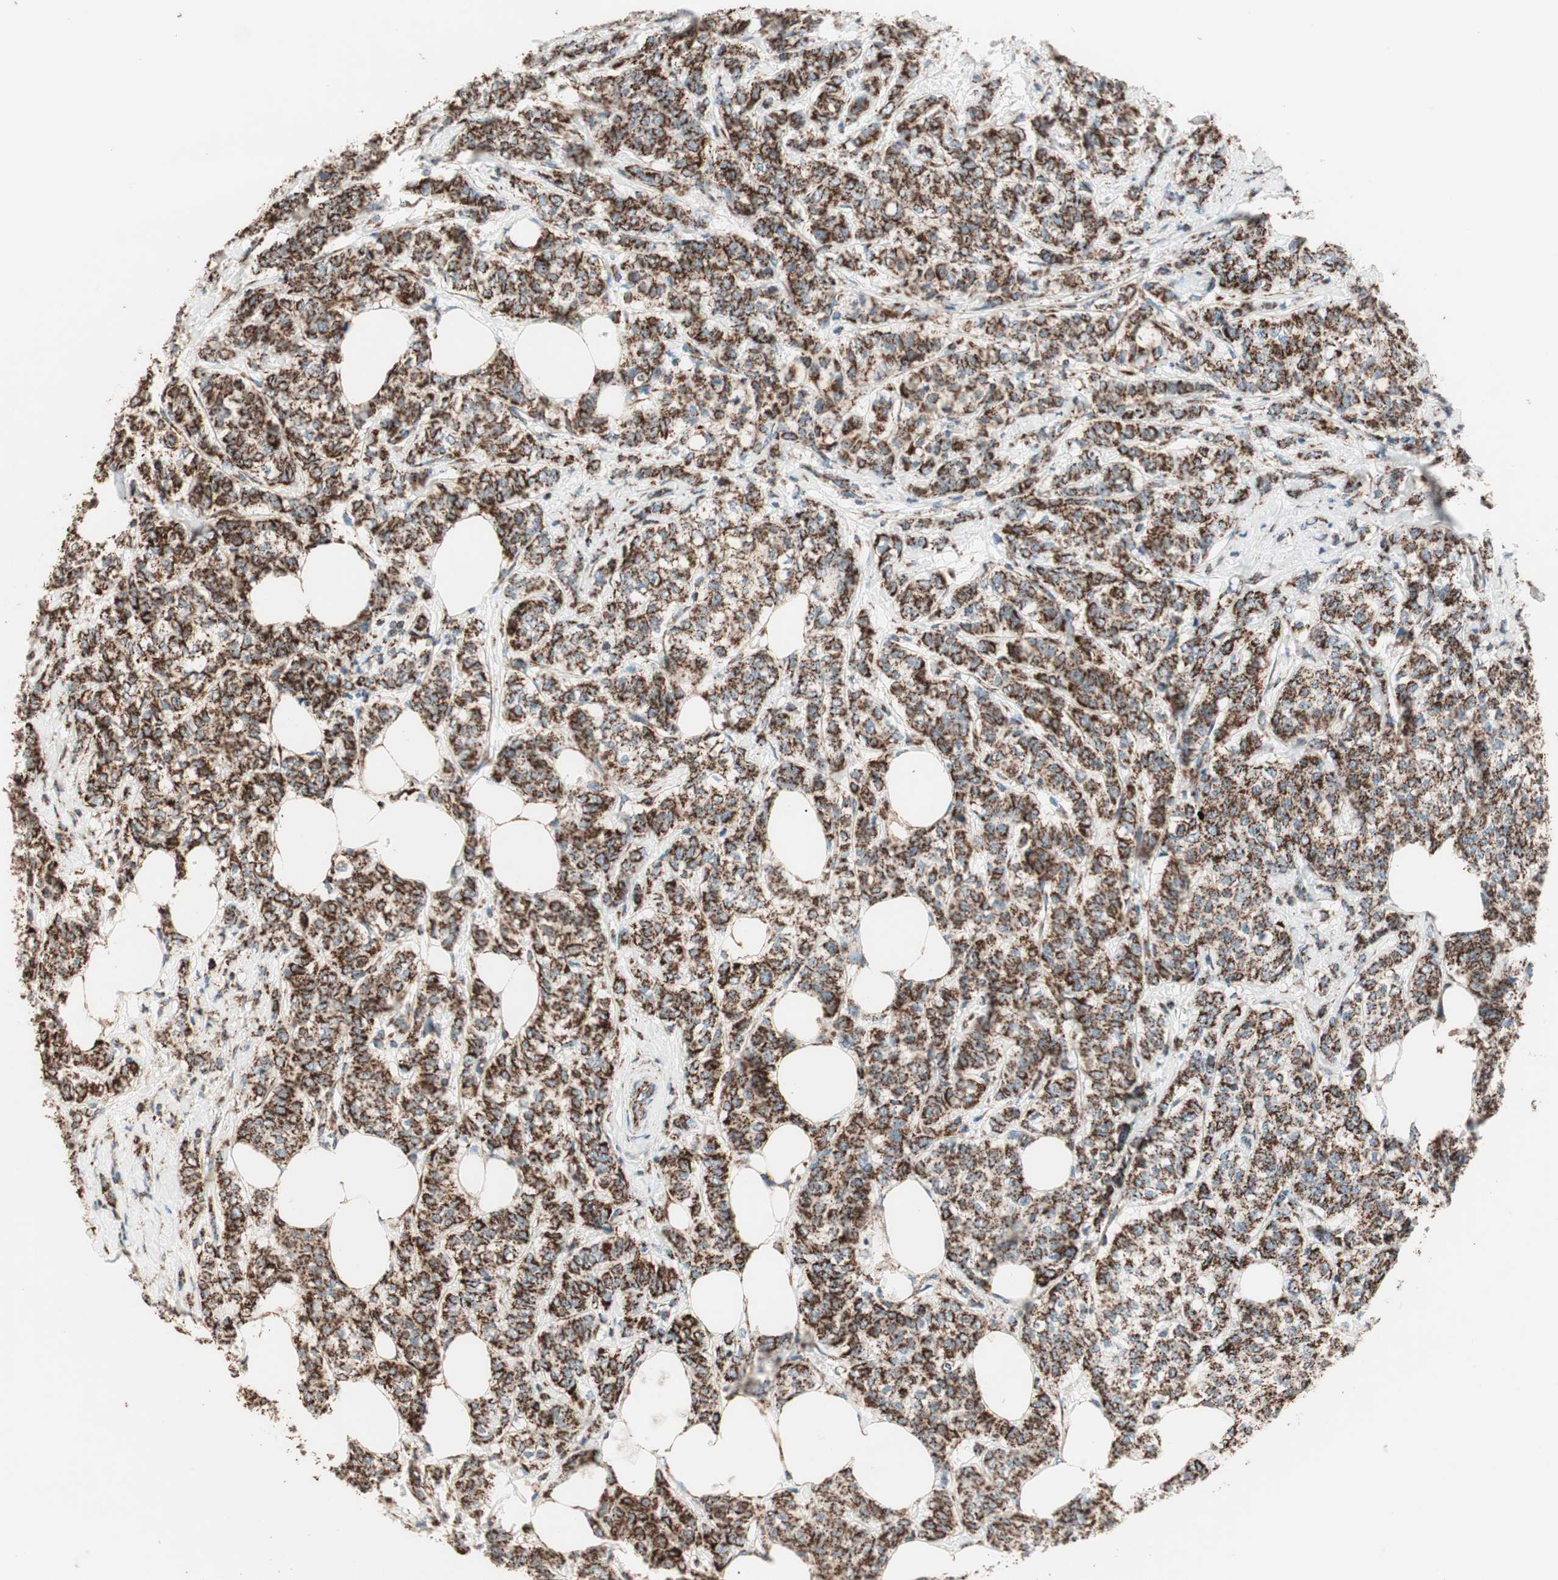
{"staining": {"intensity": "strong", "quantity": ">75%", "location": "cytoplasmic/membranous"}, "tissue": "breast cancer", "cell_type": "Tumor cells", "image_type": "cancer", "snomed": [{"axis": "morphology", "description": "Lobular carcinoma"}, {"axis": "topography", "description": "Breast"}], "caption": "The immunohistochemical stain shows strong cytoplasmic/membranous staining in tumor cells of breast lobular carcinoma tissue. The protein of interest is shown in brown color, while the nuclei are stained blue.", "gene": "TOMM22", "patient": {"sex": "female", "age": 60}}